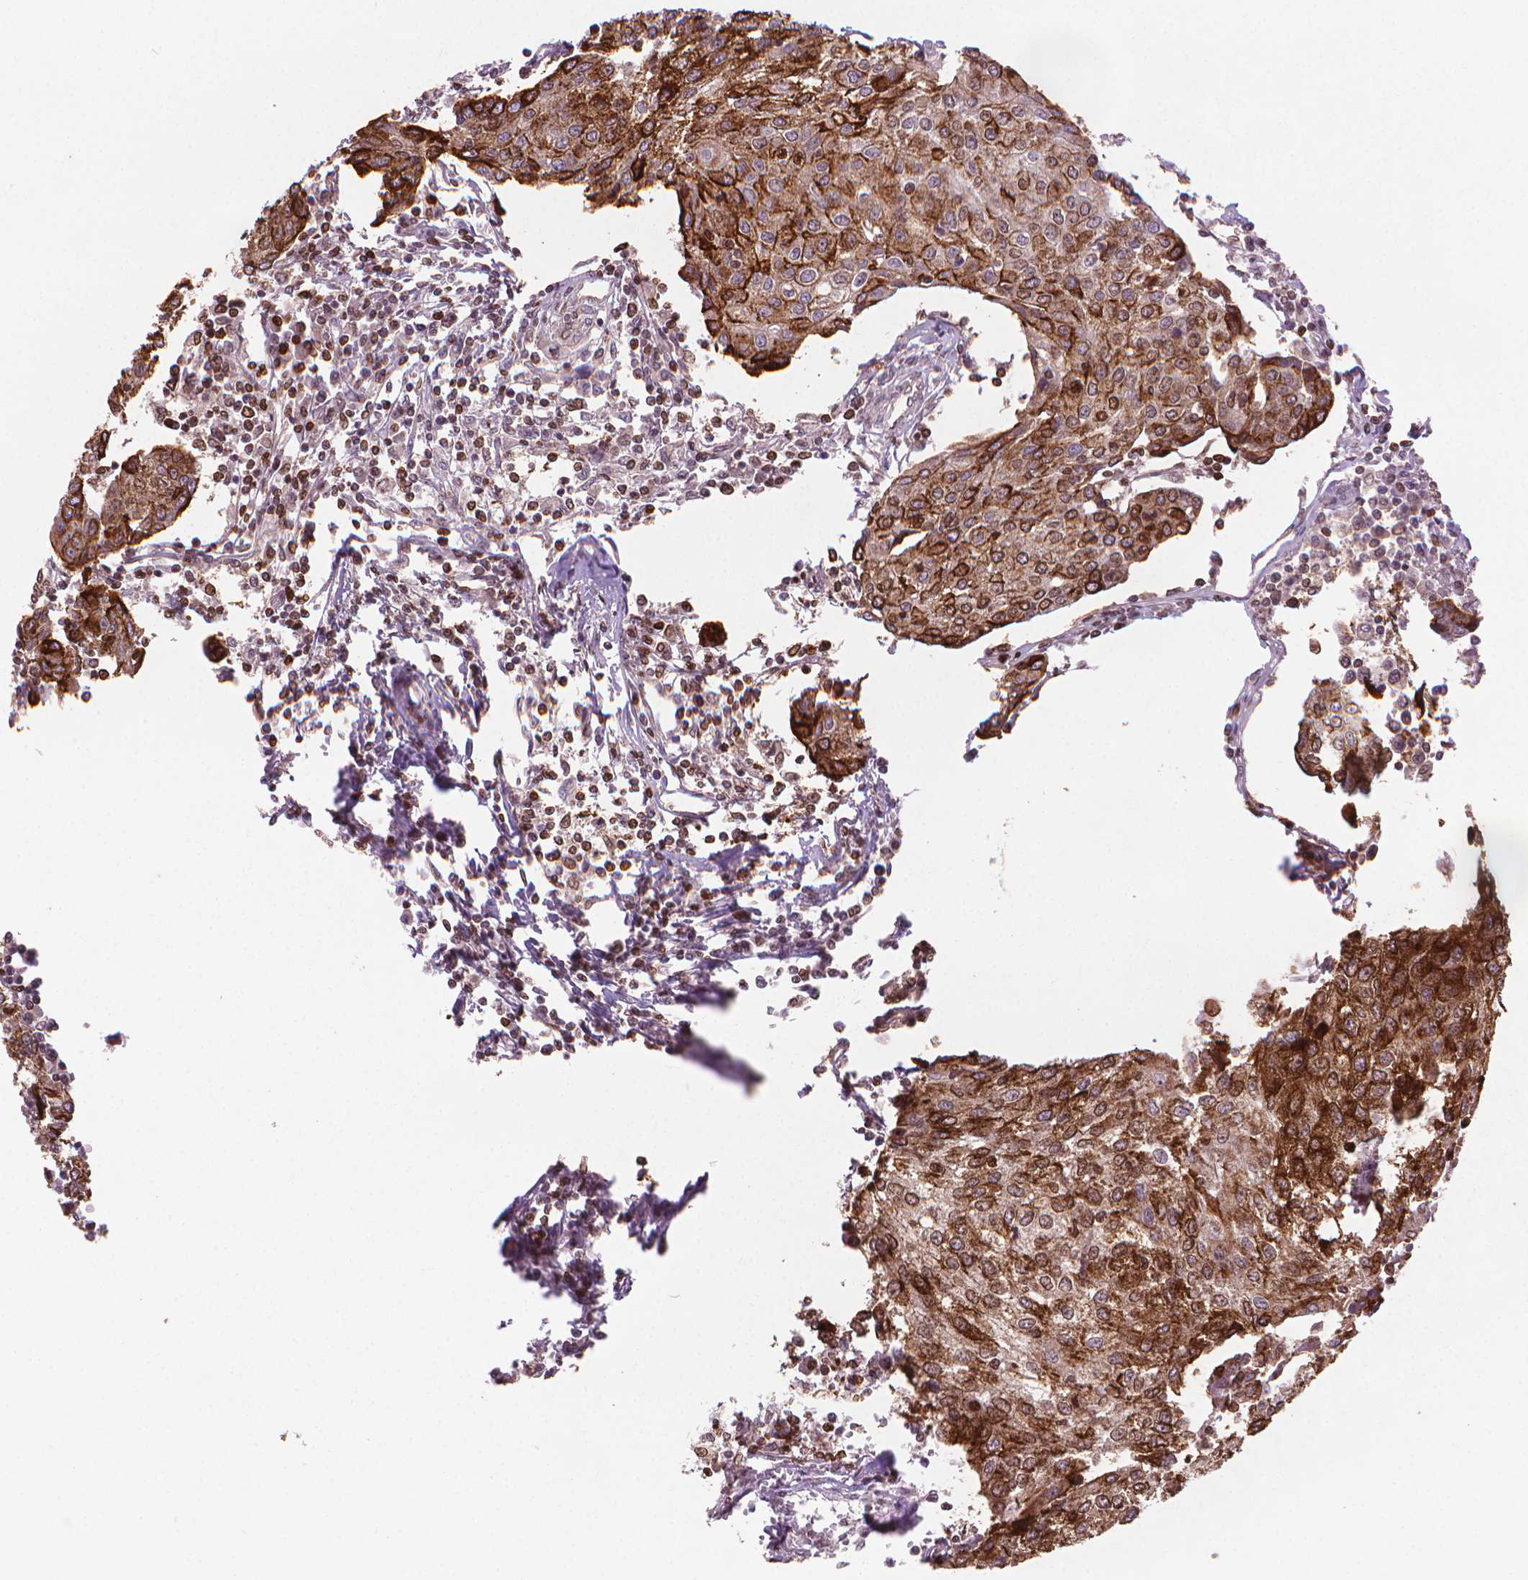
{"staining": {"intensity": "strong", "quantity": ">75%", "location": "cytoplasmic/membranous"}, "tissue": "urothelial cancer", "cell_type": "Tumor cells", "image_type": "cancer", "snomed": [{"axis": "morphology", "description": "Urothelial carcinoma, High grade"}, {"axis": "topography", "description": "Urinary bladder"}], "caption": "Immunohistochemical staining of human high-grade urothelial carcinoma demonstrates strong cytoplasmic/membranous protein expression in about >75% of tumor cells.", "gene": "MUC1", "patient": {"sex": "female", "age": 85}}